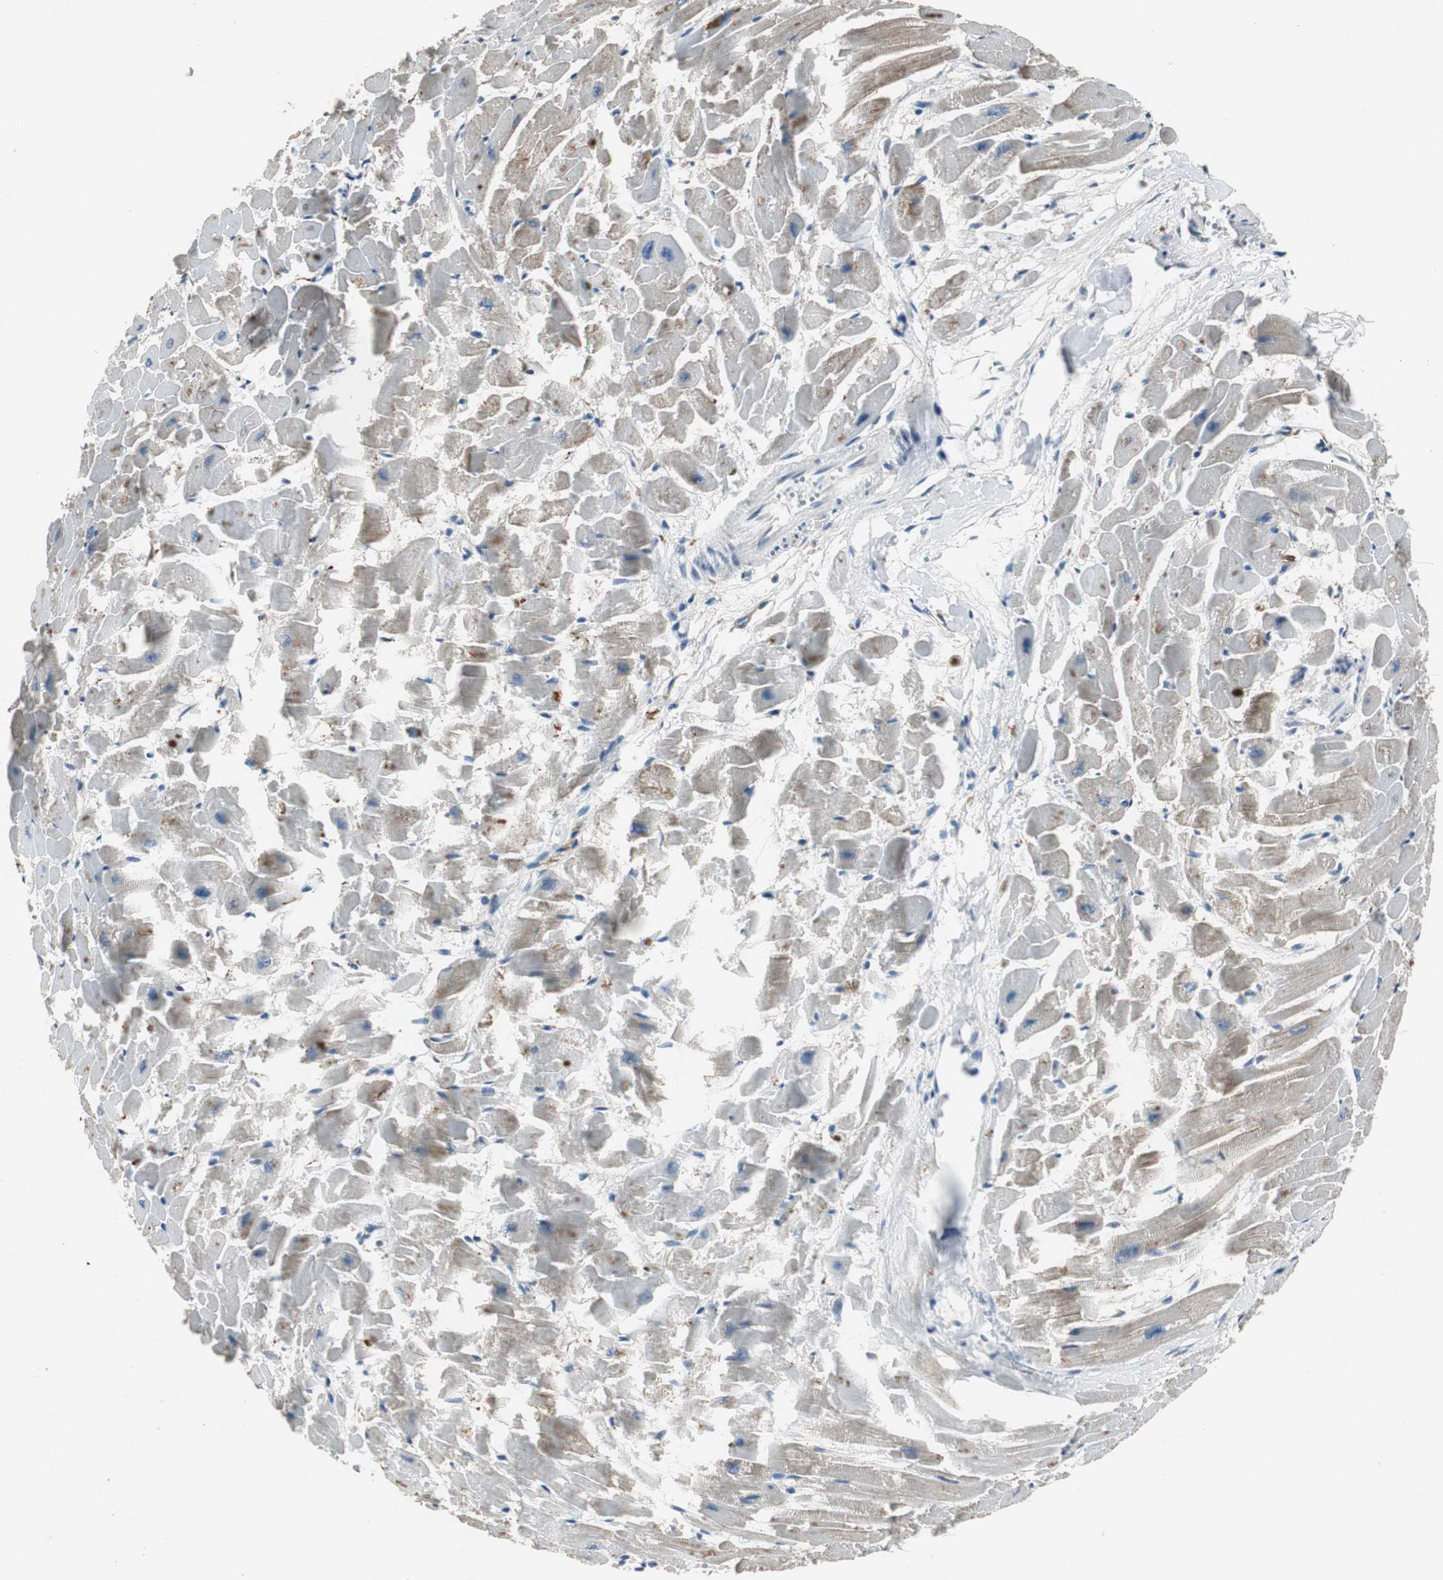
{"staining": {"intensity": "weak", "quantity": "<25%", "location": "cytoplasmic/membranous"}, "tissue": "heart muscle", "cell_type": "Cardiomyocytes", "image_type": "normal", "snomed": [{"axis": "morphology", "description": "Normal tissue, NOS"}, {"axis": "topography", "description": "Heart"}], "caption": "IHC image of unremarkable heart muscle stained for a protein (brown), which exhibits no positivity in cardiomyocytes.", "gene": "PTPRN2", "patient": {"sex": "female", "age": 19}}